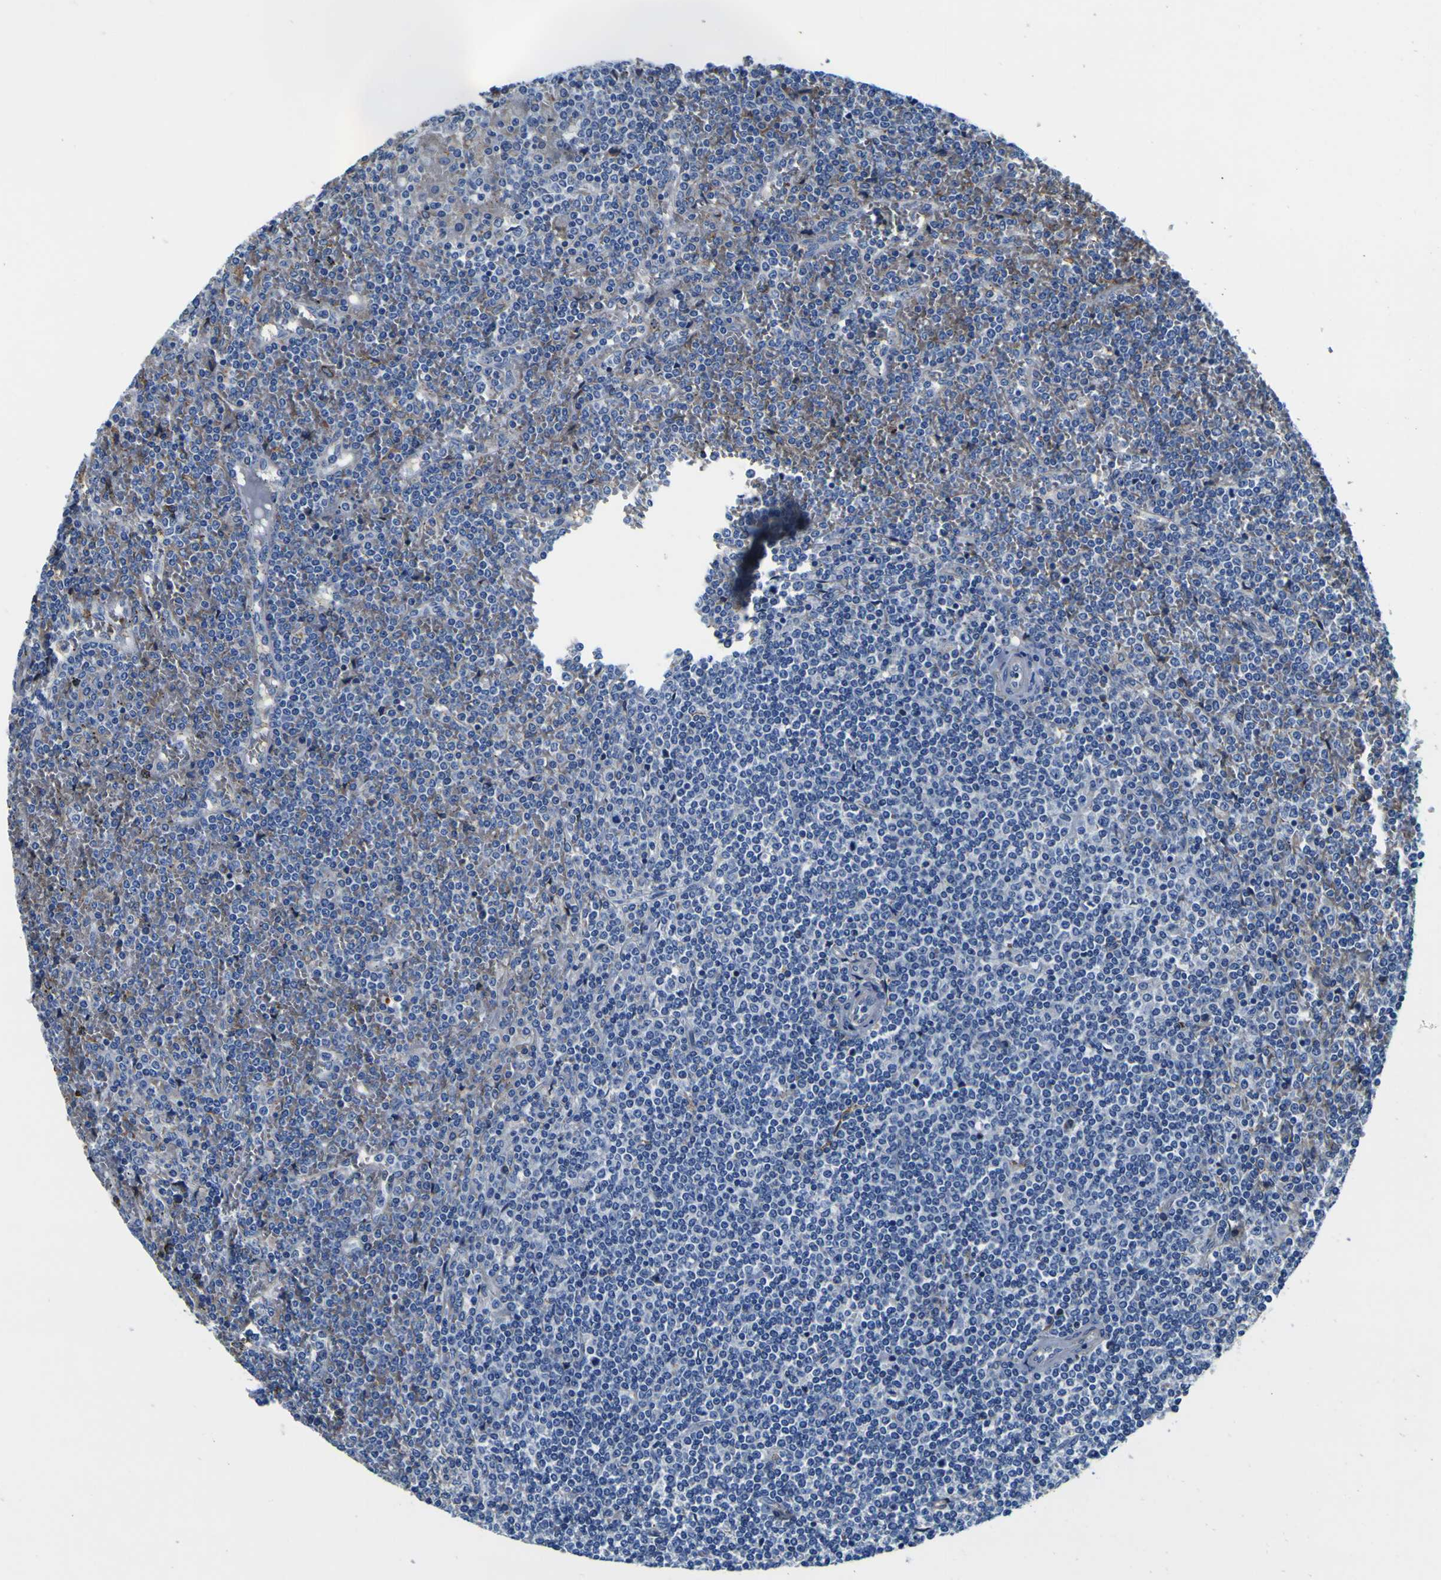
{"staining": {"intensity": "negative", "quantity": "none", "location": "none"}, "tissue": "lymphoma", "cell_type": "Tumor cells", "image_type": "cancer", "snomed": [{"axis": "morphology", "description": "Malignant lymphoma, non-Hodgkin's type, Low grade"}, {"axis": "topography", "description": "Spleen"}], "caption": "High magnification brightfield microscopy of low-grade malignant lymphoma, non-Hodgkin's type stained with DAB (3,3'-diaminobenzidine) (brown) and counterstained with hematoxylin (blue): tumor cells show no significant positivity. (DAB immunohistochemistry with hematoxylin counter stain).", "gene": "PXDN", "patient": {"sex": "female", "age": 19}}